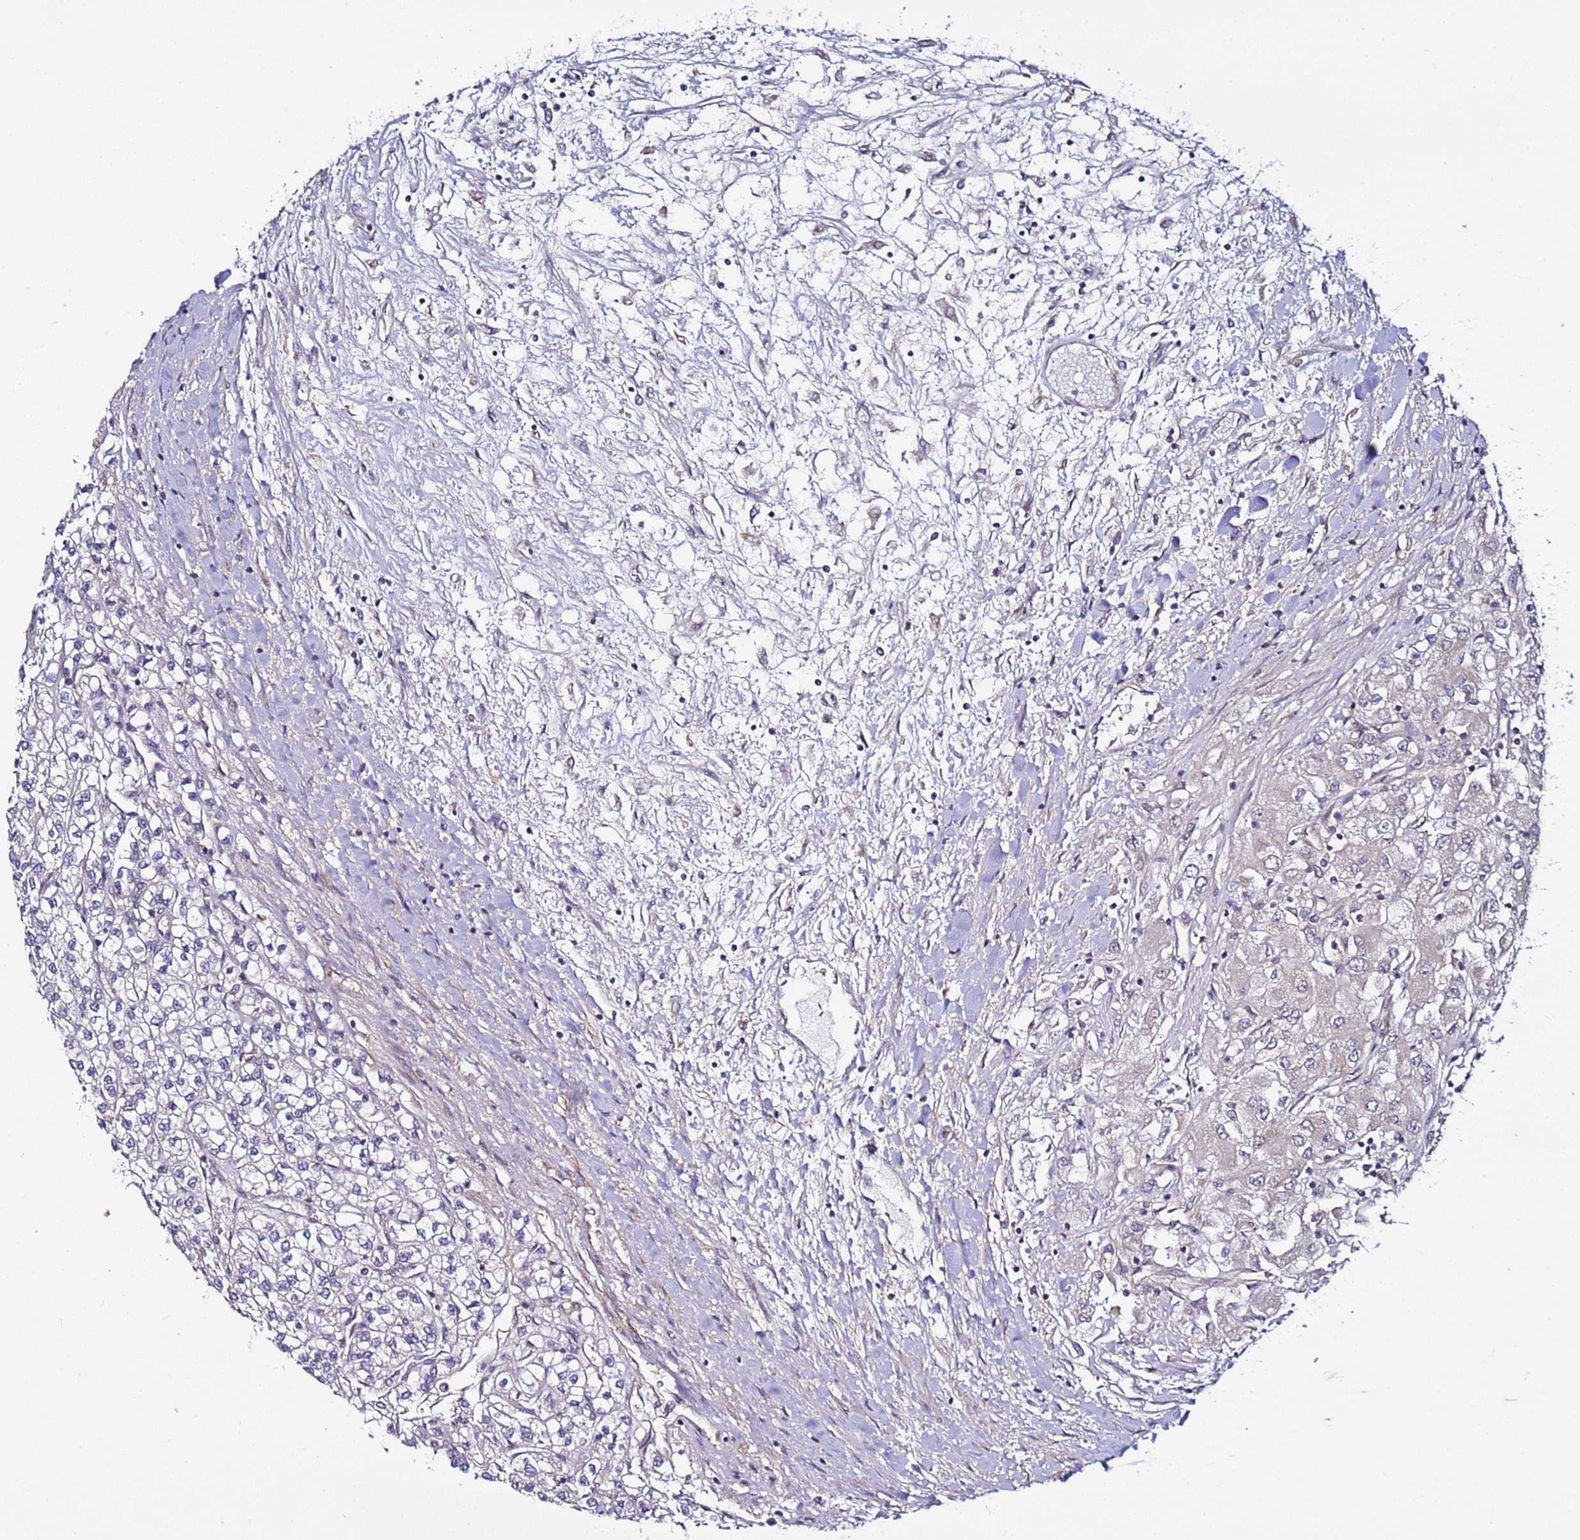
{"staining": {"intensity": "negative", "quantity": "none", "location": "none"}, "tissue": "renal cancer", "cell_type": "Tumor cells", "image_type": "cancer", "snomed": [{"axis": "morphology", "description": "Adenocarcinoma, NOS"}, {"axis": "topography", "description": "Kidney"}], "caption": "Tumor cells show no significant protein staining in renal adenocarcinoma.", "gene": "POLR2D", "patient": {"sex": "male", "age": 80}}